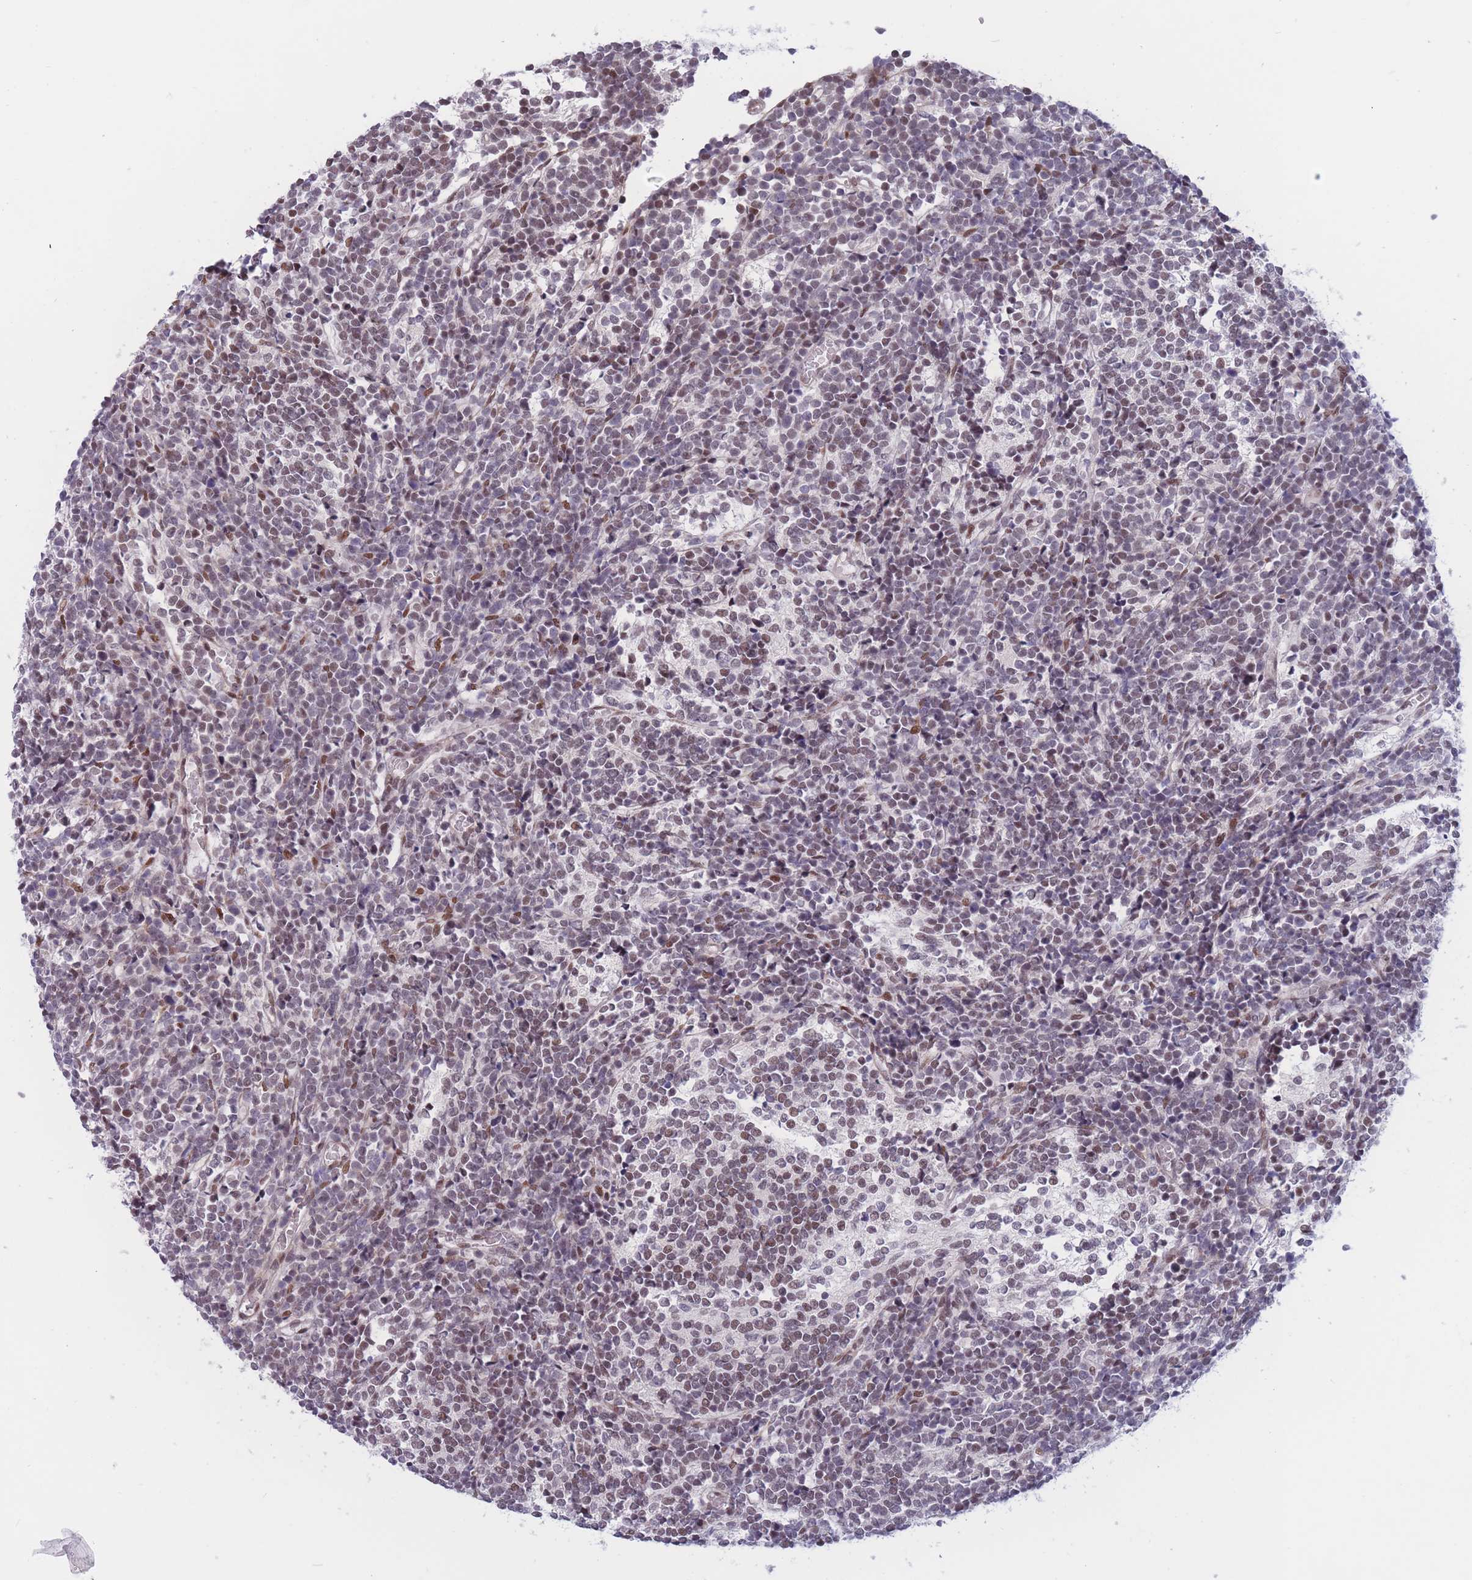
{"staining": {"intensity": "negative", "quantity": "none", "location": "none"}, "tissue": "glioma", "cell_type": "Tumor cells", "image_type": "cancer", "snomed": [{"axis": "morphology", "description": "Glioma, malignant, Low grade"}, {"axis": "topography", "description": "Brain"}], "caption": "Immunohistochemistry (IHC) photomicrograph of neoplastic tissue: human low-grade glioma (malignant) stained with DAB displays no significant protein expression in tumor cells.", "gene": "BCL9L", "patient": {"sex": "female", "age": 1}}